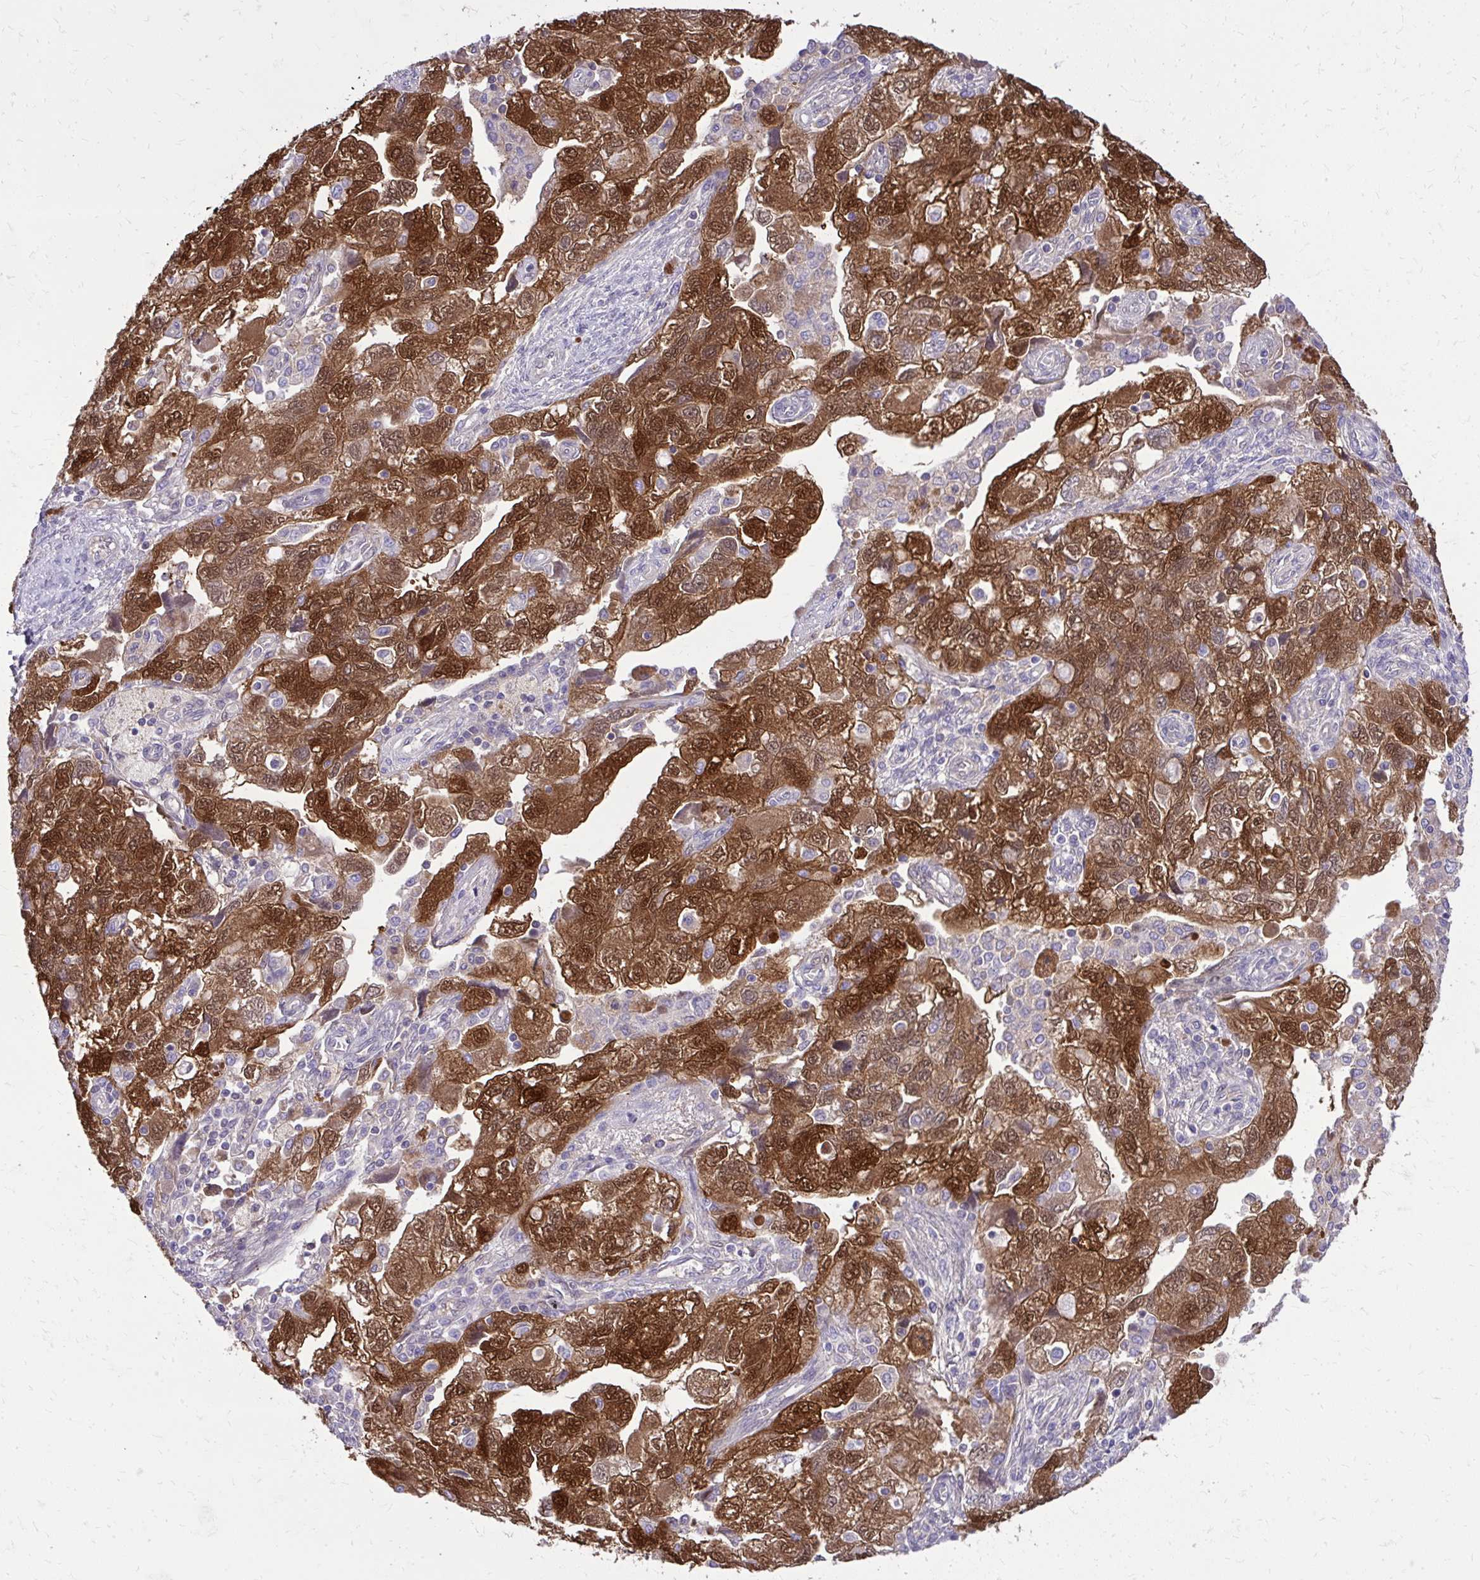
{"staining": {"intensity": "strong", "quantity": ">75%", "location": "cytoplasmic/membranous,nuclear"}, "tissue": "ovarian cancer", "cell_type": "Tumor cells", "image_type": "cancer", "snomed": [{"axis": "morphology", "description": "Carcinoma, NOS"}, {"axis": "morphology", "description": "Cystadenocarcinoma, serous, NOS"}, {"axis": "topography", "description": "Ovary"}], "caption": "High-power microscopy captured an immunohistochemistry photomicrograph of ovarian serous cystadenocarcinoma, revealing strong cytoplasmic/membranous and nuclear expression in about >75% of tumor cells.", "gene": "NNMT", "patient": {"sex": "female", "age": 69}}